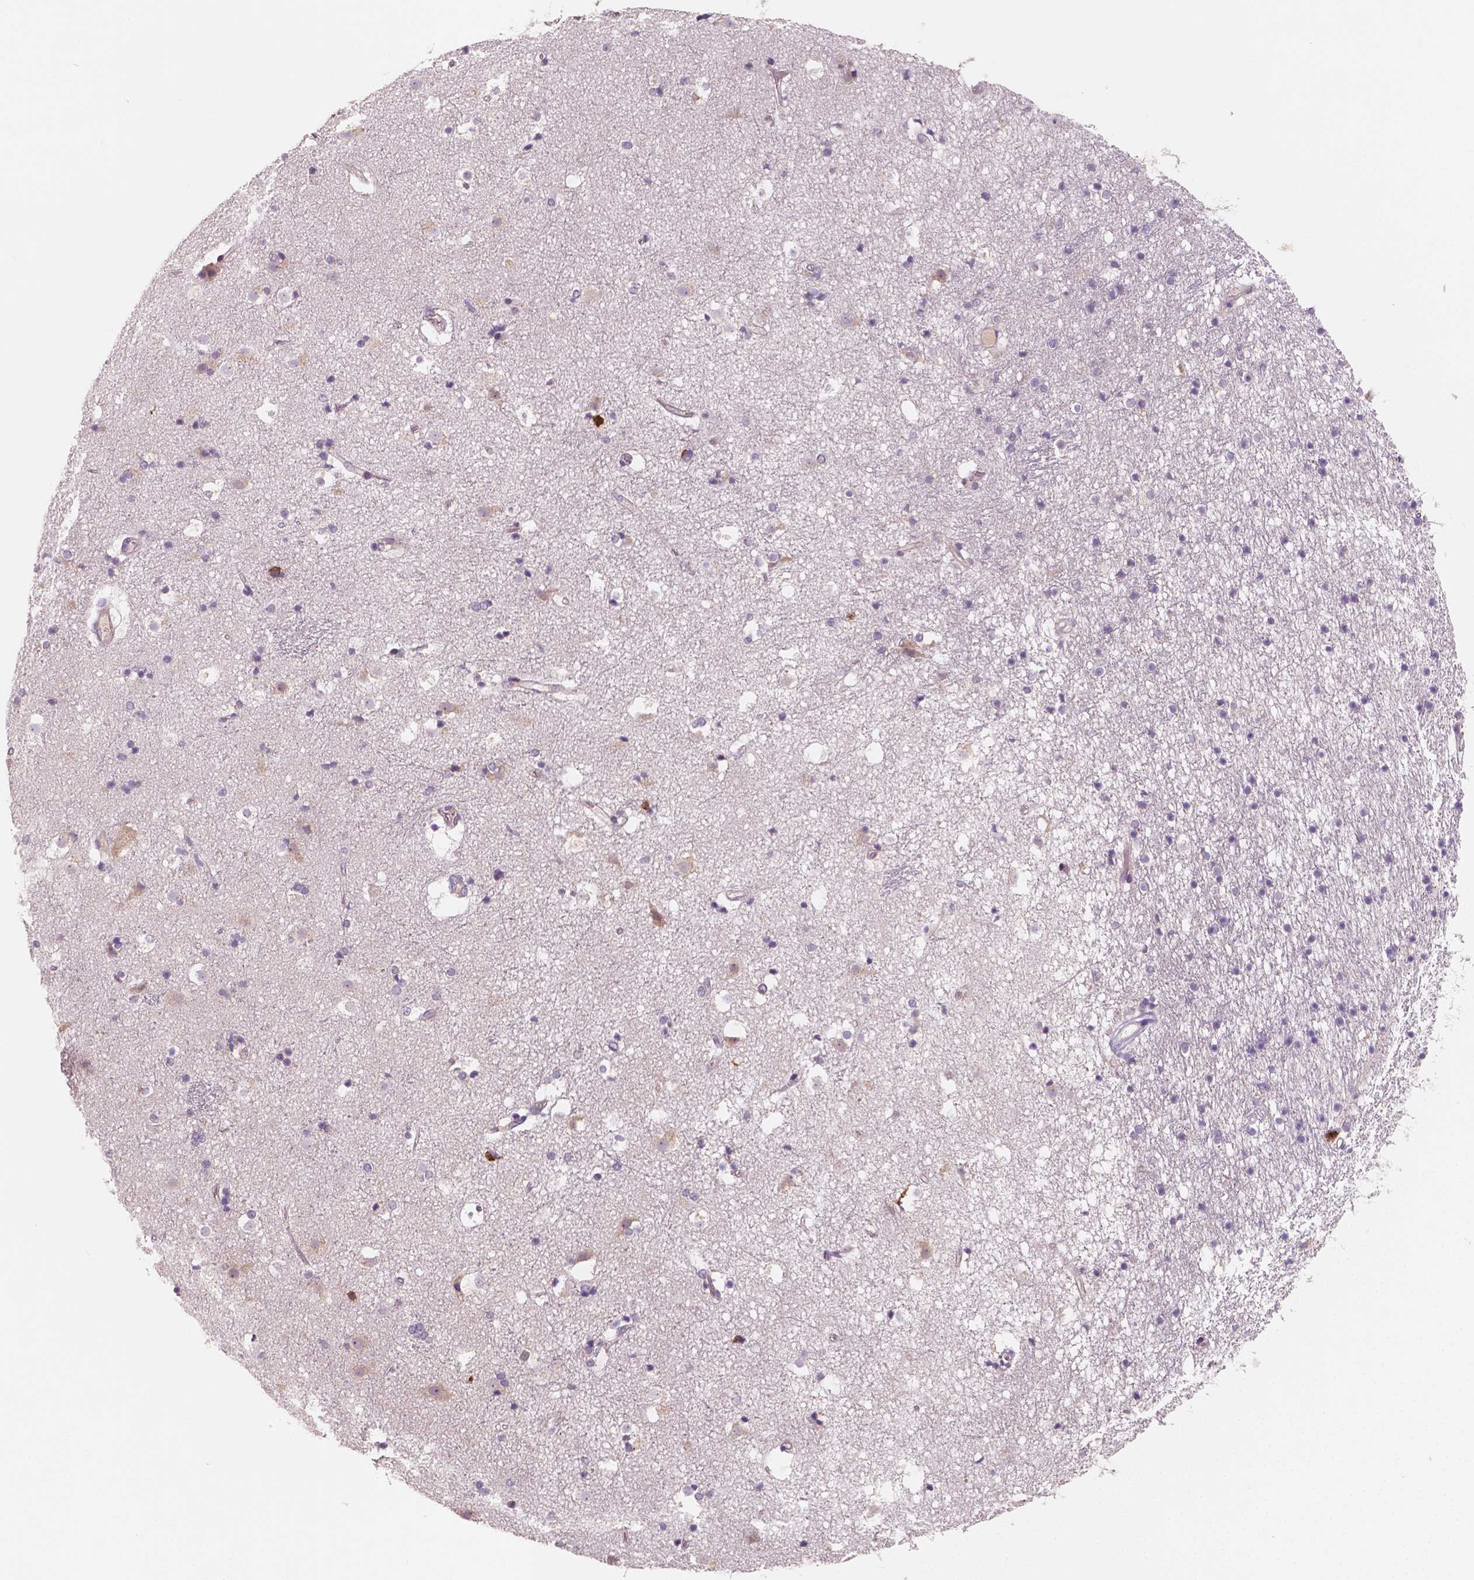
{"staining": {"intensity": "negative", "quantity": "none", "location": "none"}, "tissue": "caudate", "cell_type": "Glial cells", "image_type": "normal", "snomed": [{"axis": "morphology", "description": "Normal tissue, NOS"}, {"axis": "topography", "description": "Lateral ventricle wall"}], "caption": "This micrograph is of unremarkable caudate stained with immunohistochemistry to label a protein in brown with the nuclei are counter-stained blue. There is no expression in glial cells.", "gene": "LSM14B", "patient": {"sex": "female", "age": 71}}